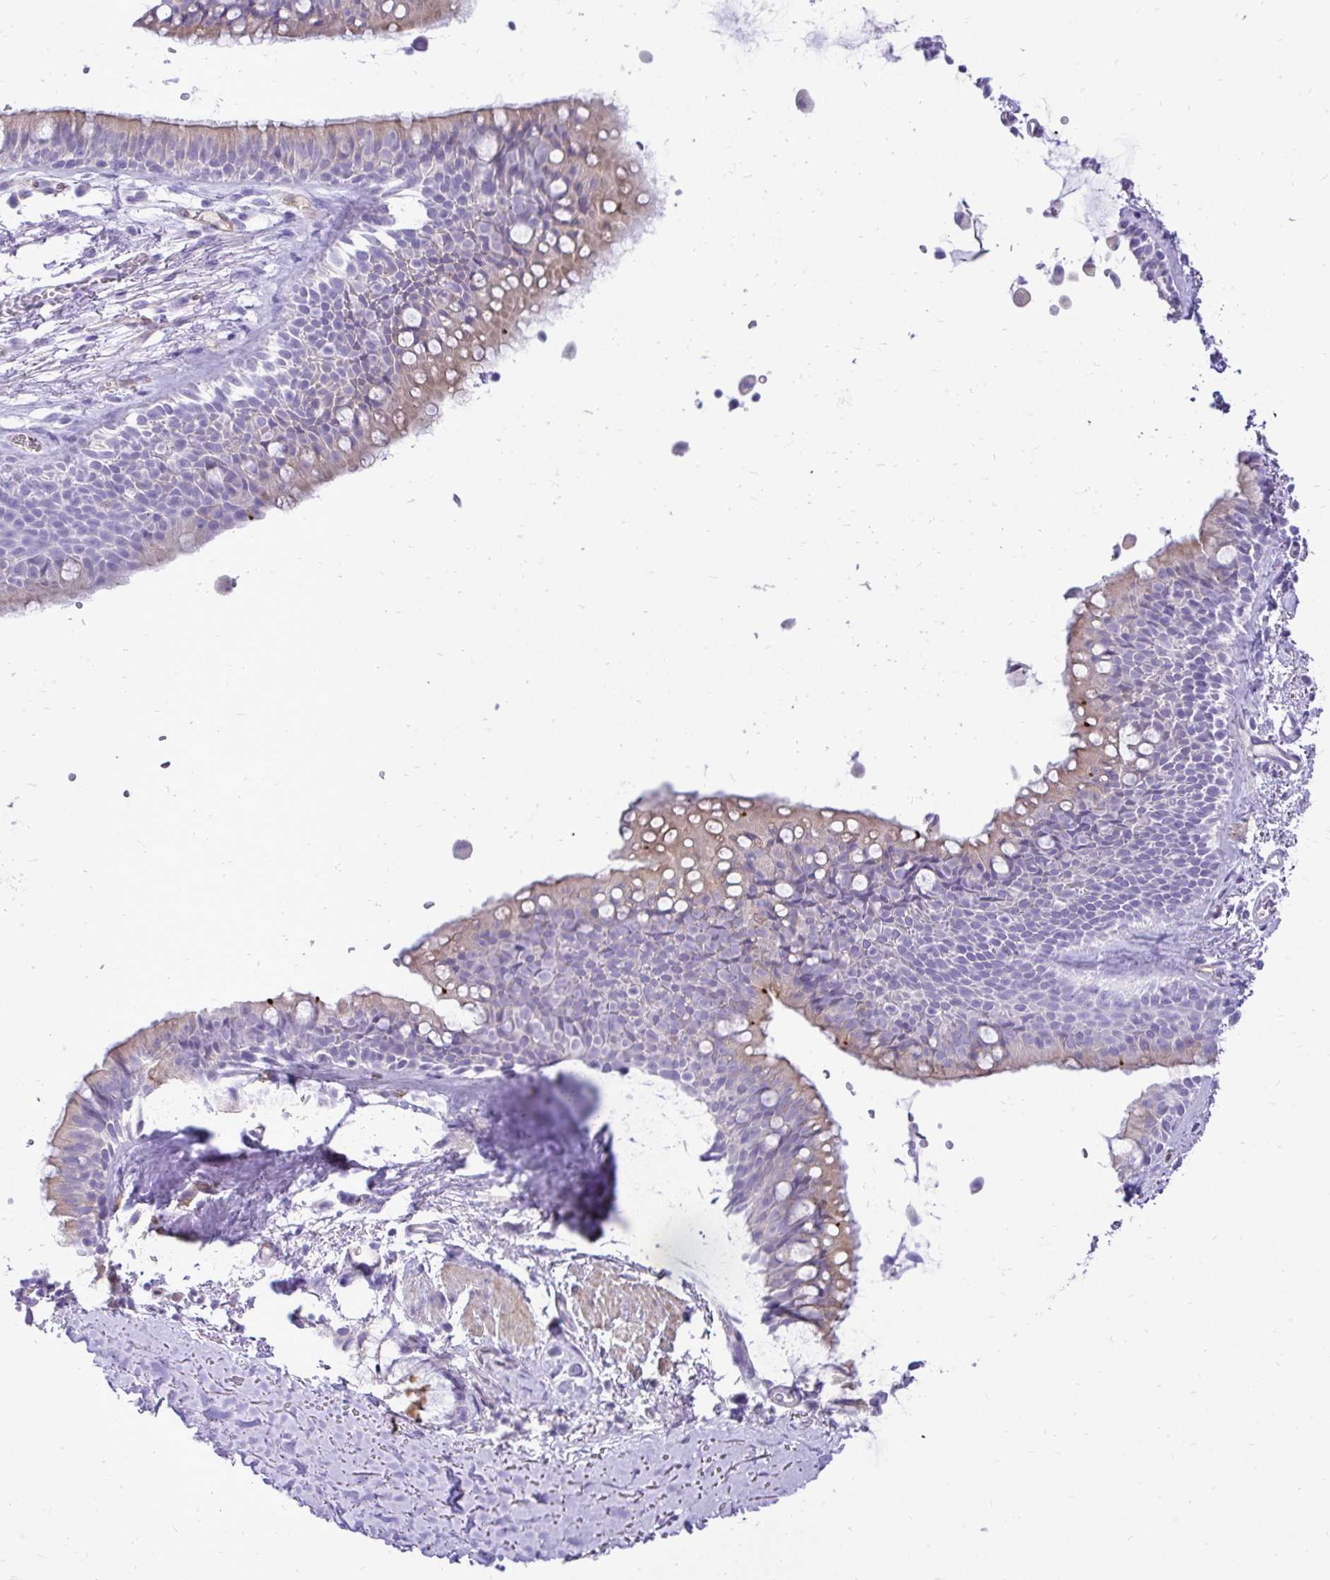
{"staining": {"intensity": "weak", "quantity": "<25%", "location": "cytoplasmic/membranous"}, "tissue": "bronchus", "cell_type": "Respiratory epithelial cells", "image_type": "normal", "snomed": [{"axis": "morphology", "description": "Normal tissue, NOS"}, {"axis": "topography", "description": "Cartilage tissue"}, {"axis": "topography", "description": "Bronchus"}], "caption": "Protein analysis of benign bronchus reveals no significant staining in respiratory epithelial cells. (Immunohistochemistry (ihc), brightfield microscopy, high magnification).", "gene": "PELI3", "patient": {"sex": "female", "age": 79}}